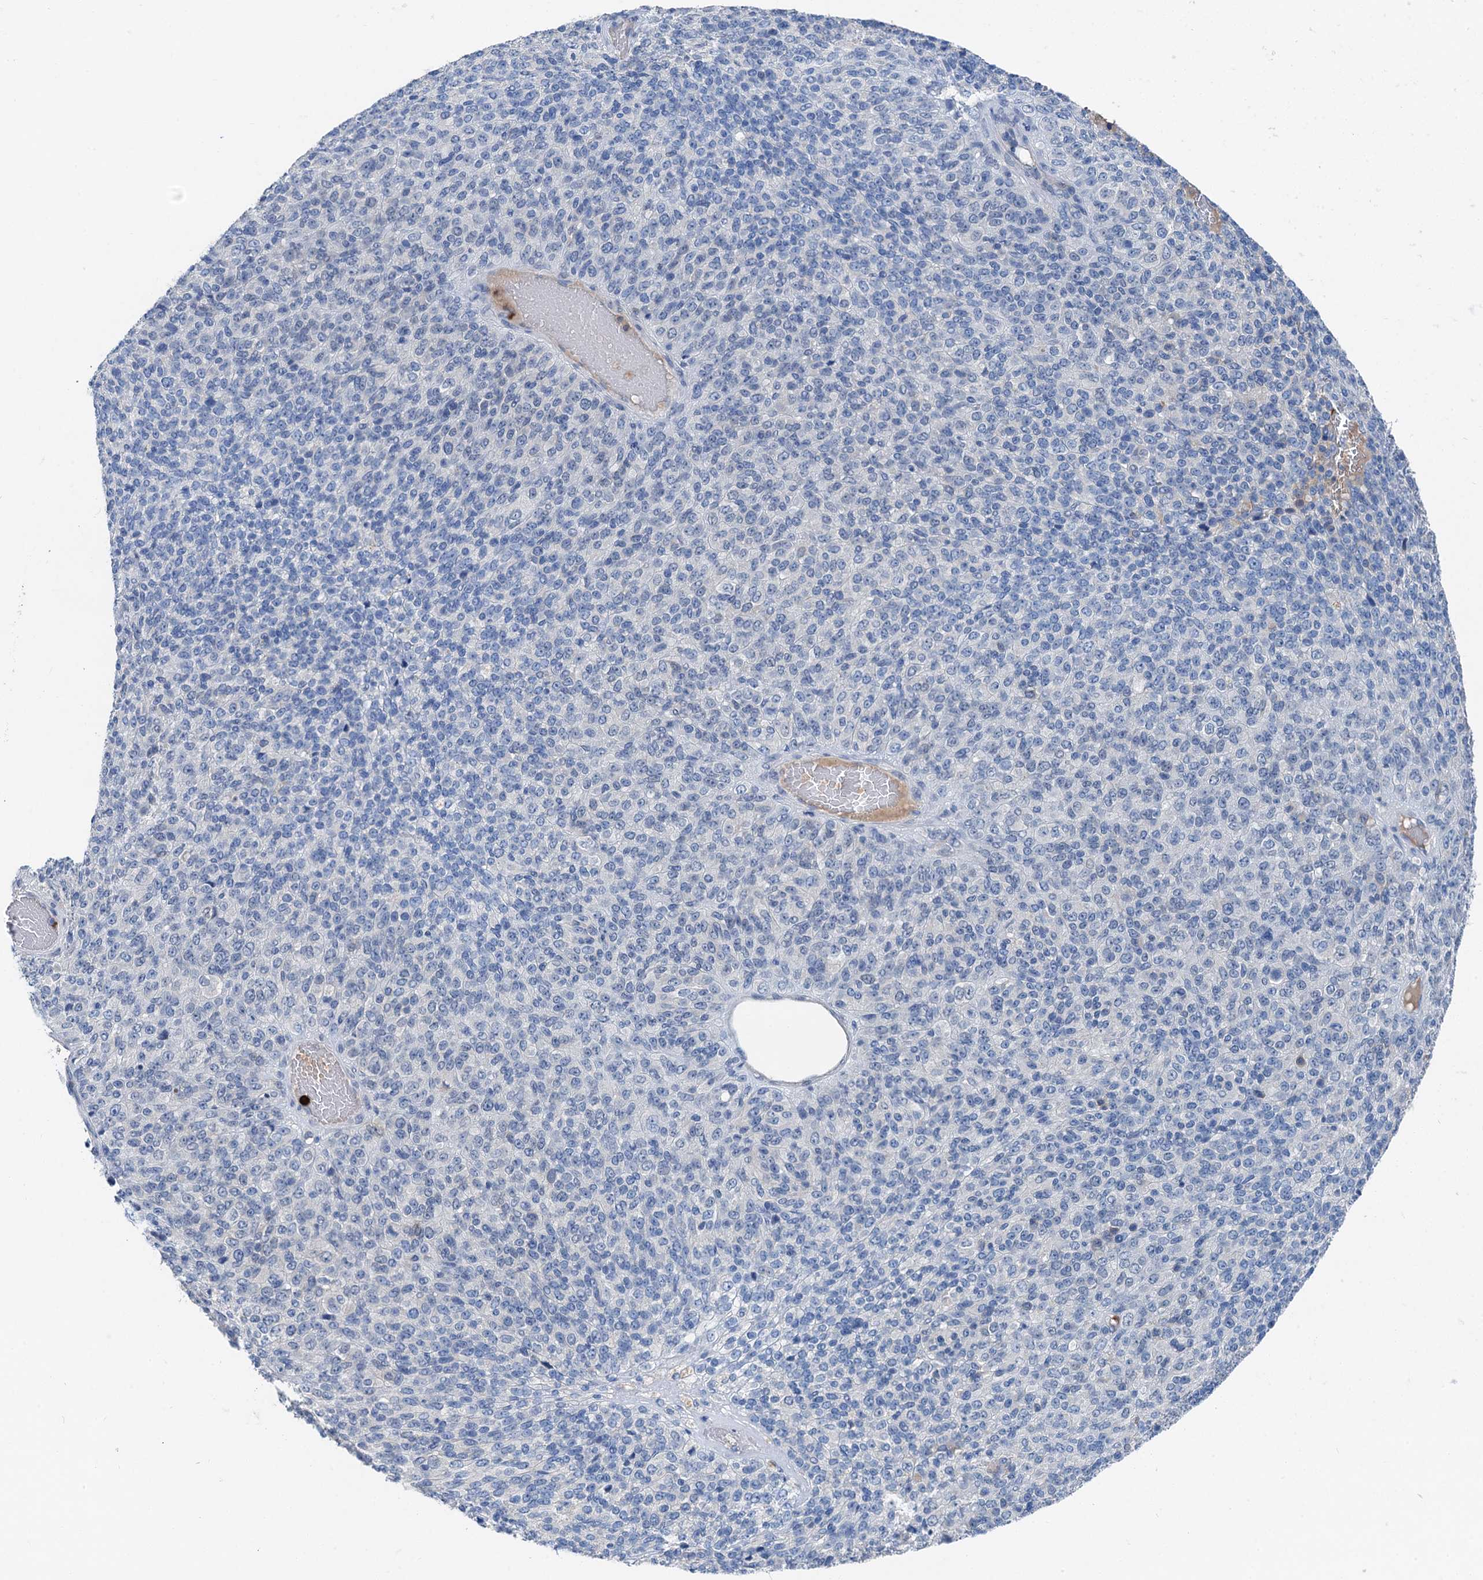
{"staining": {"intensity": "negative", "quantity": "none", "location": "none"}, "tissue": "melanoma", "cell_type": "Tumor cells", "image_type": "cancer", "snomed": [{"axis": "morphology", "description": "Malignant melanoma, Metastatic site"}, {"axis": "topography", "description": "Brain"}], "caption": "High power microscopy histopathology image of an immunohistochemistry photomicrograph of melanoma, revealing no significant positivity in tumor cells.", "gene": "OTOA", "patient": {"sex": "female", "age": 56}}